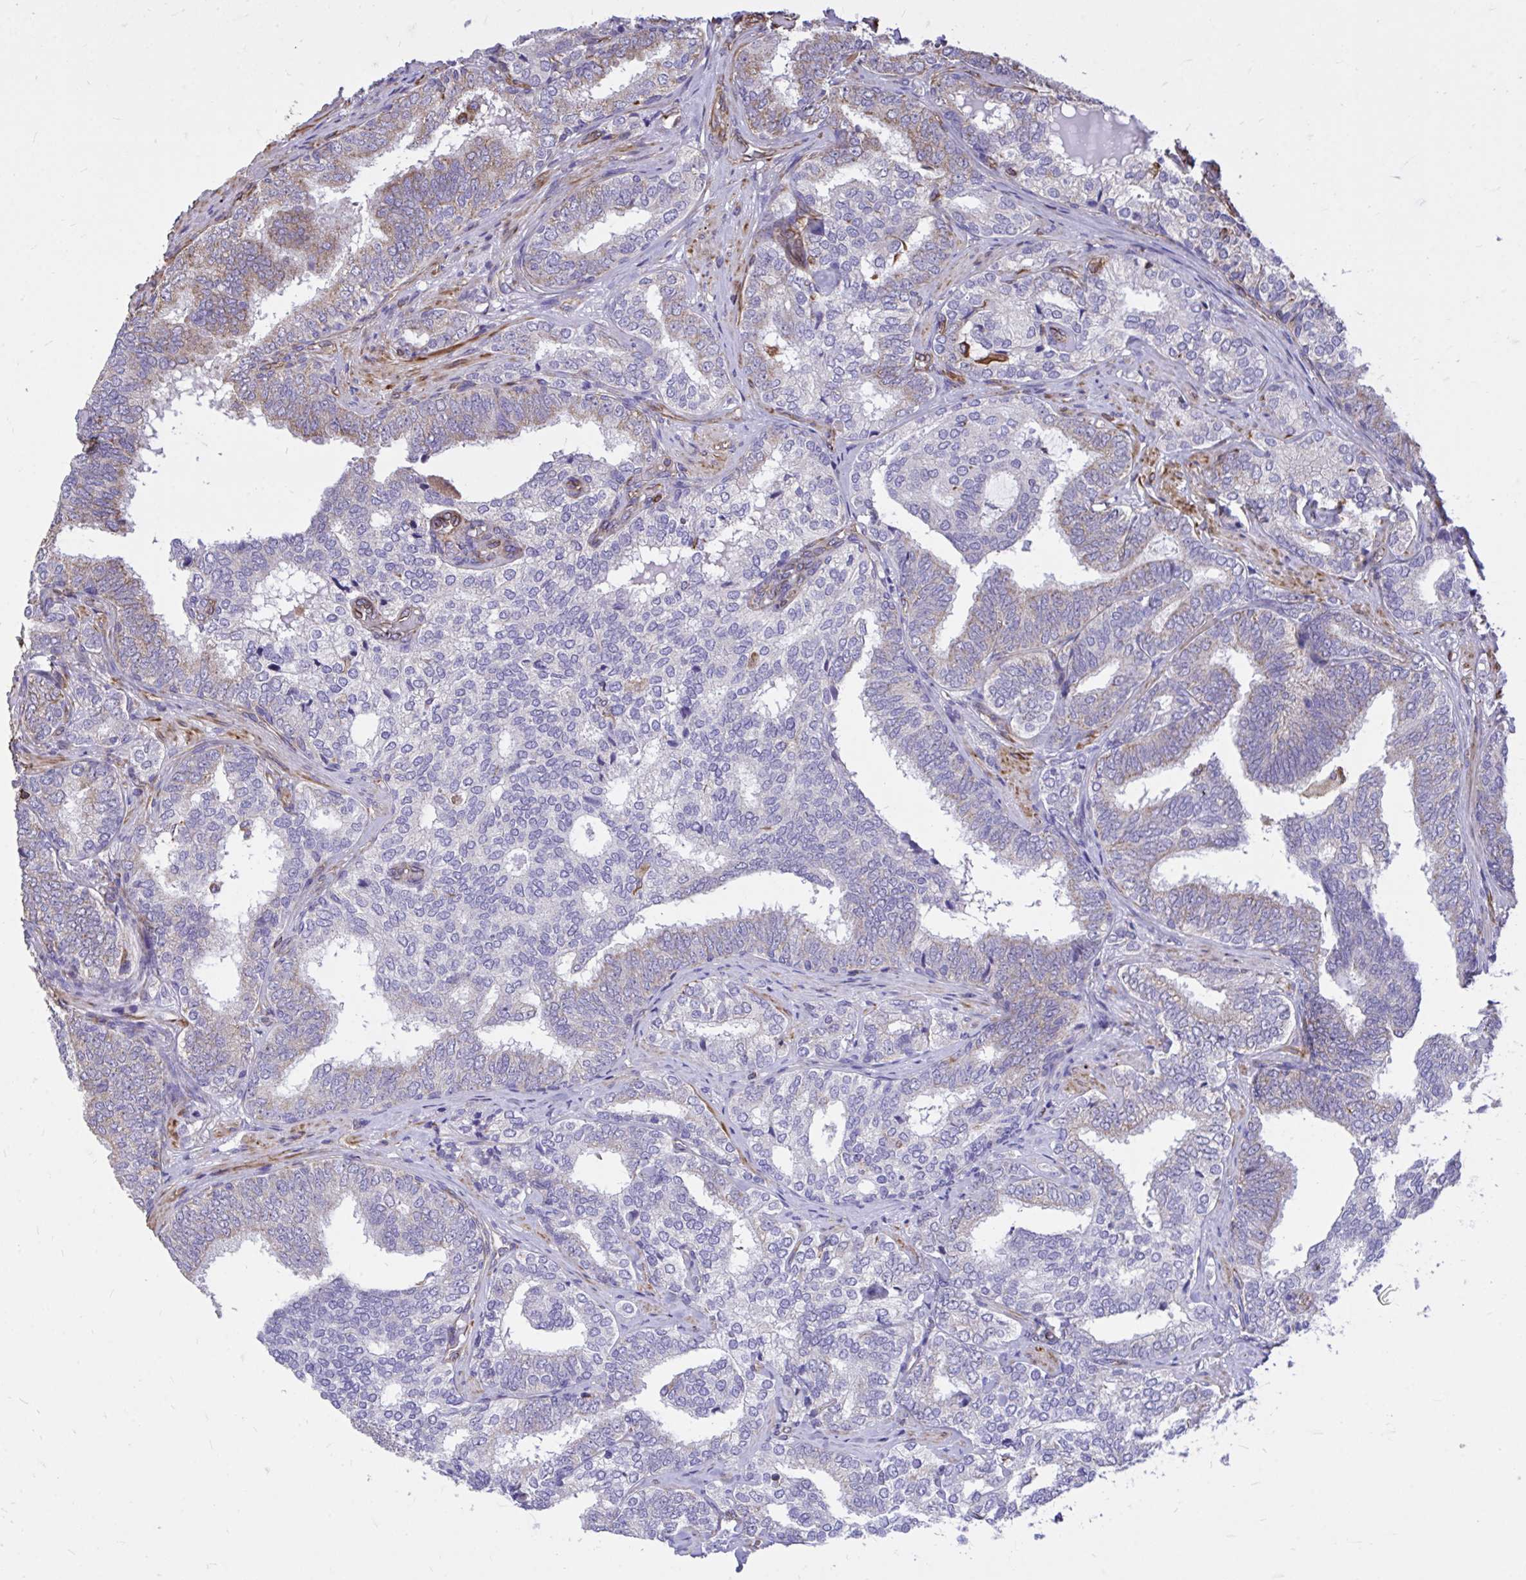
{"staining": {"intensity": "weak", "quantity": "<25%", "location": "cytoplasmic/membranous"}, "tissue": "prostate cancer", "cell_type": "Tumor cells", "image_type": "cancer", "snomed": [{"axis": "morphology", "description": "Adenocarcinoma, High grade"}, {"axis": "topography", "description": "Prostate"}], "caption": "IHC image of neoplastic tissue: prostate high-grade adenocarcinoma stained with DAB demonstrates no significant protein staining in tumor cells.", "gene": "RNF103", "patient": {"sex": "male", "age": 72}}